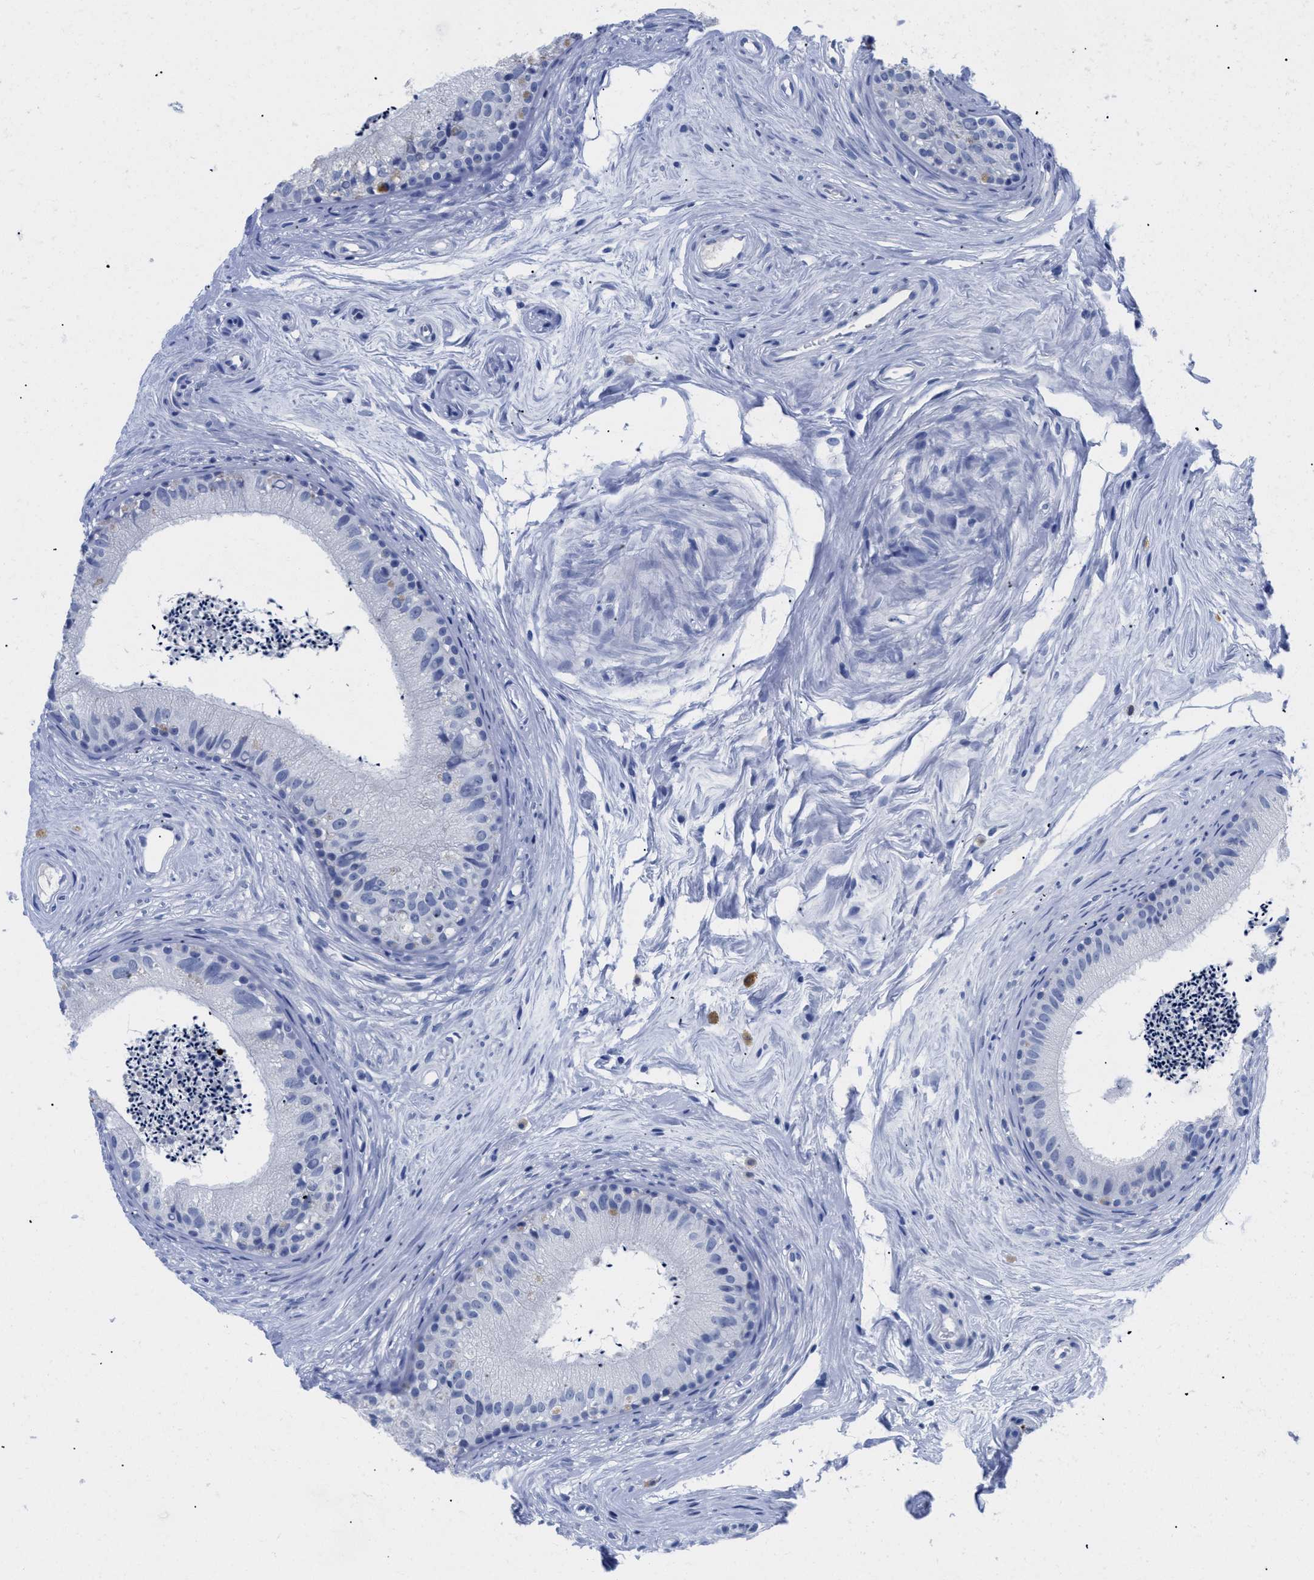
{"staining": {"intensity": "negative", "quantity": "none", "location": "none"}, "tissue": "epididymis", "cell_type": "Glandular cells", "image_type": "normal", "snomed": [{"axis": "morphology", "description": "Normal tissue, NOS"}, {"axis": "topography", "description": "Epididymis"}], "caption": "High power microscopy histopathology image of an IHC histopathology image of benign epididymis, revealing no significant expression in glandular cells. (DAB (3,3'-diaminobenzidine) immunohistochemistry (IHC) with hematoxylin counter stain).", "gene": "TREML1", "patient": {"sex": "male", "age": 56}}